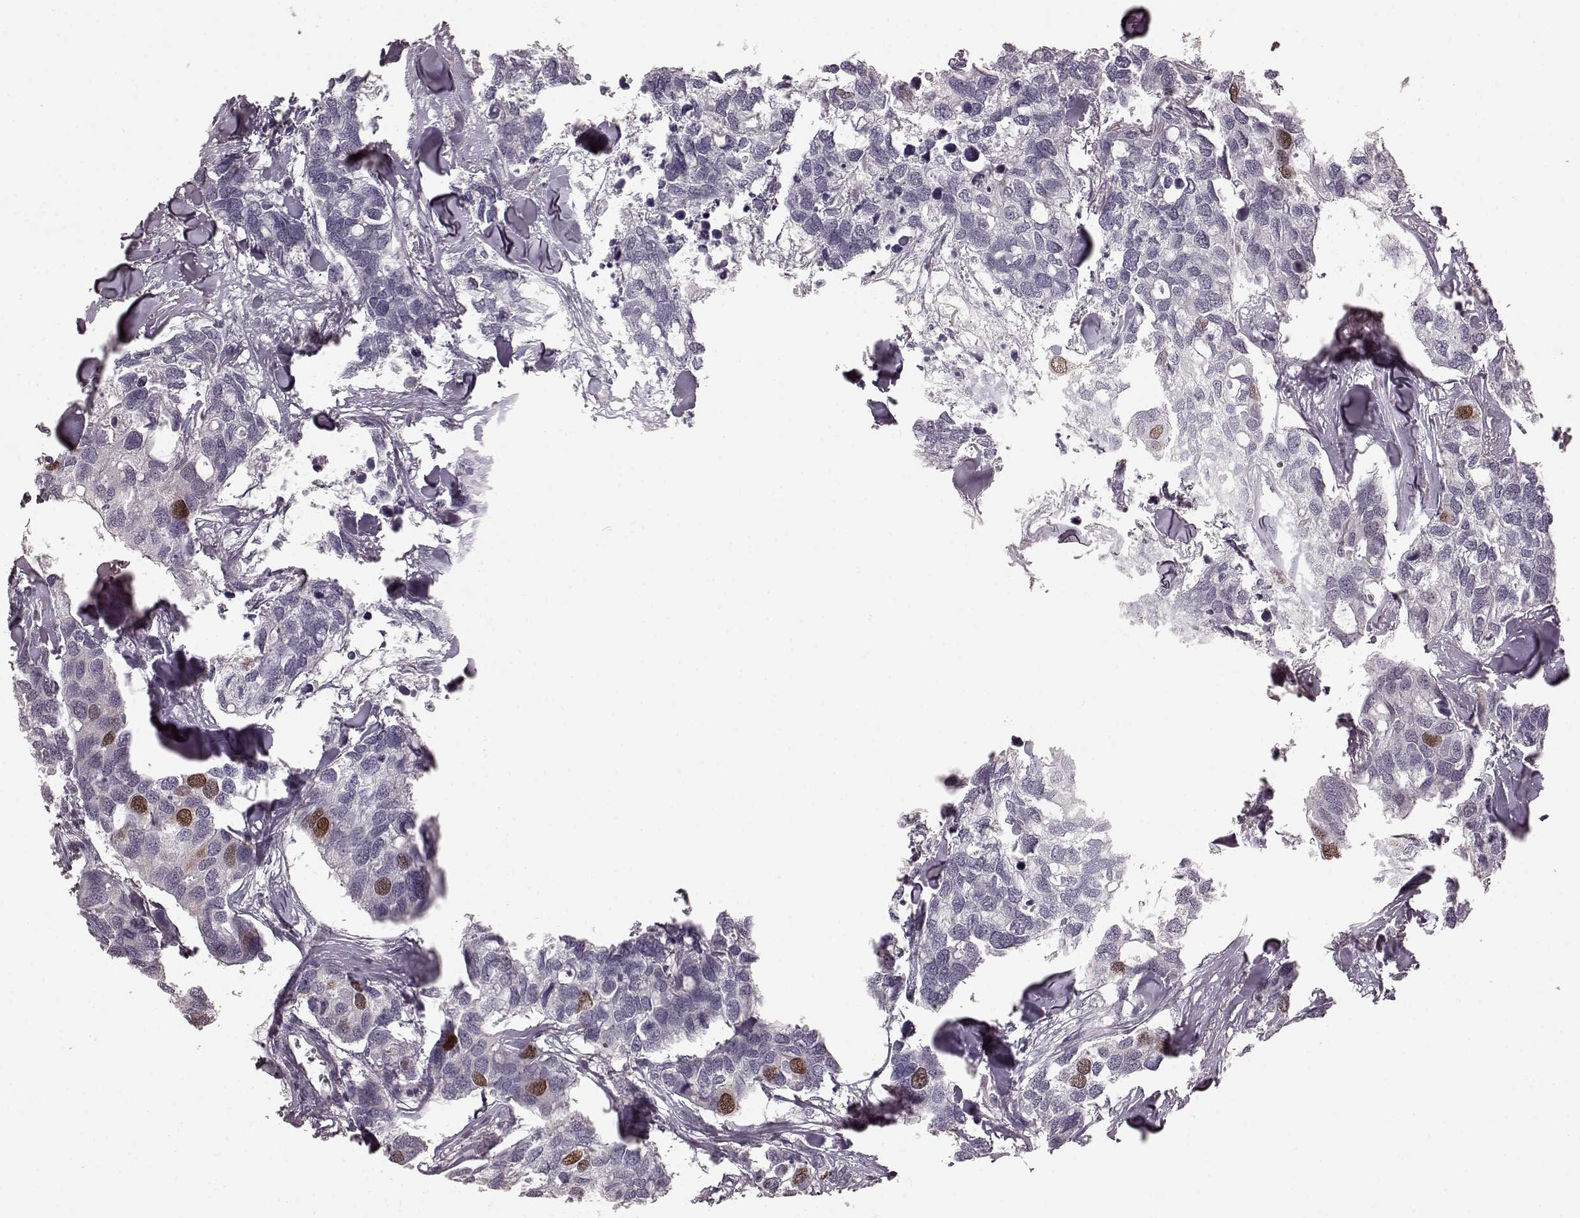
{"staining": {"intensity": "moderate", "quantity": "<25%", "location": "nuclear"}, "tissue": "breast cancer", "cell_type": "Tumor cells", "image_type": "cancer", "snomed": [{"axis": "morphology", "description": "Duct carcinoma"}, {"axis": "topography", "description": "Breast"}], "caption": "A brown stain highlights moderate nuclear positivity of a protein in invasive ductal carcinoma (breast) tumor cells.", "gene": "CCNA2", "patient": {"sex": "female", "age": 83}}